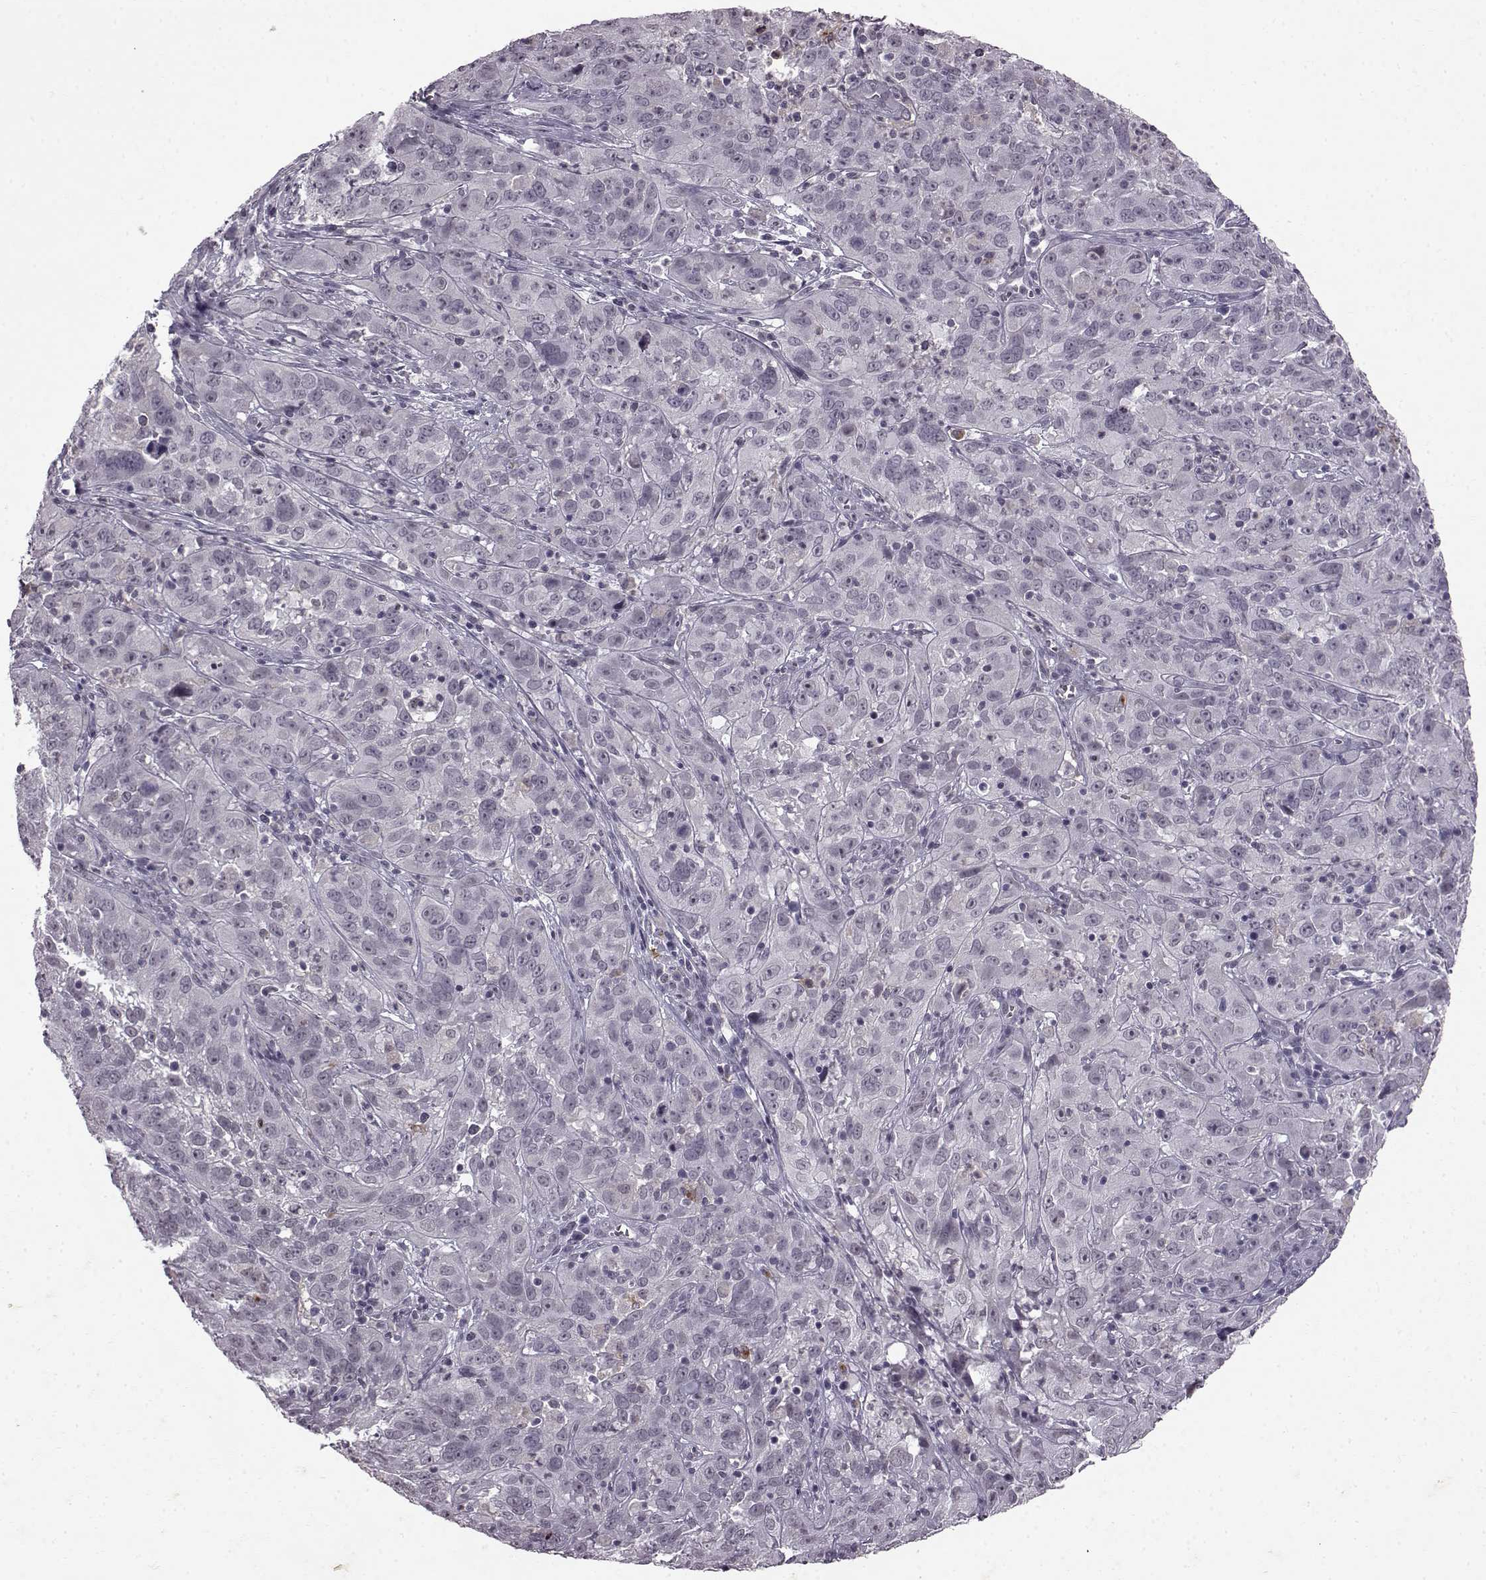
{"staining": {"intensity": "negative", "quantity": "none", "location": "none"}, "tissue": "cervical cancer", "cell_type": "Tumor cells", "image_type": "cancer", "snomed": [{"axis": "morphology", "description": "Squamous cell carcinoma, NOS"}, {"axis": "topography", "description": "Cervix"}], "caption": "Tumor cells are negative for brown protein staining in squamous cell carcinoma (cervical).", "gene": "SLC28A2", "patient": {"sex": "female", "age": 32}}